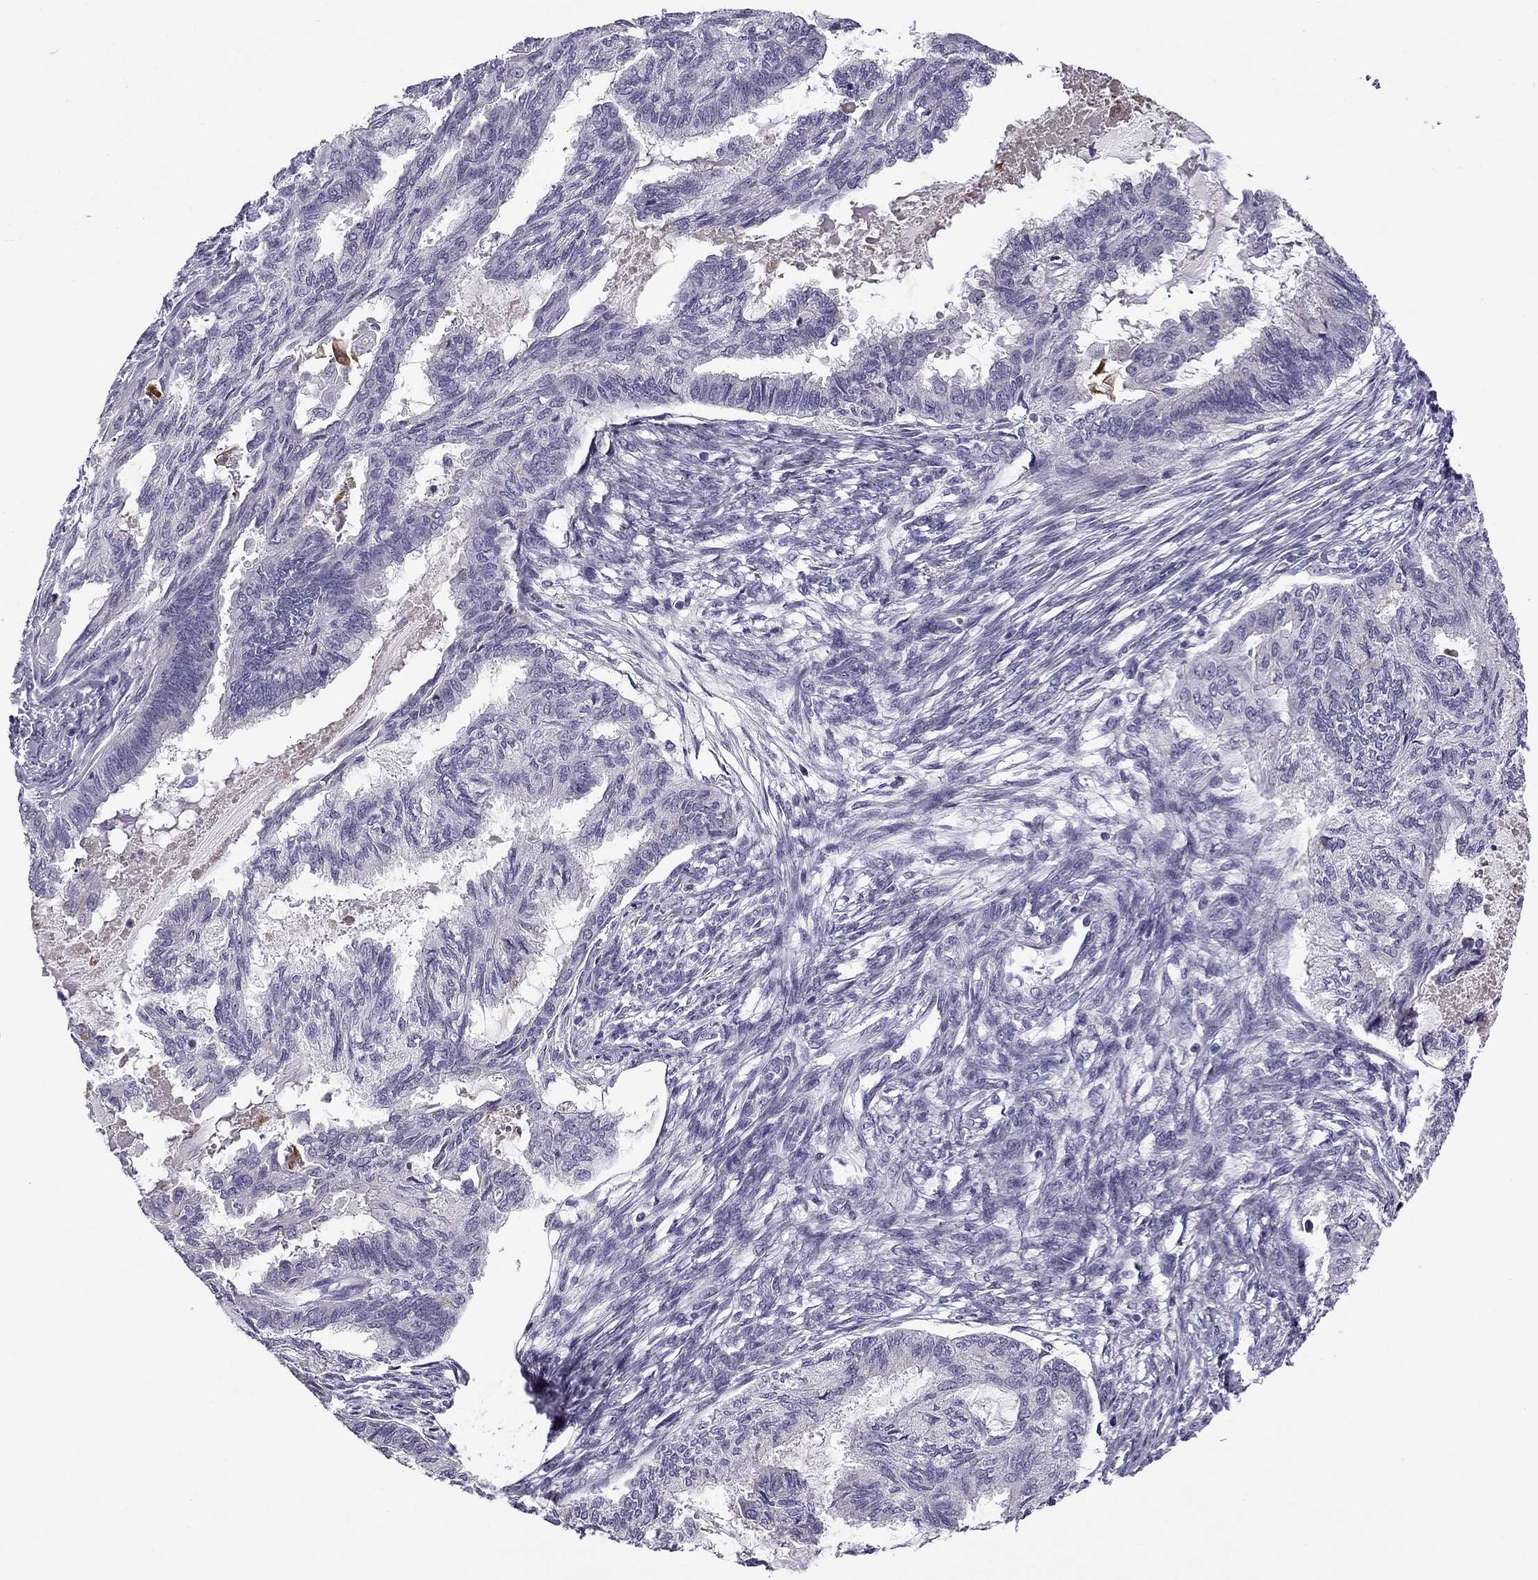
{"staining": {"intensity": "negative", "quantity": "none", "location": "none"}, "tissue": "endometrial cancer", "cell_type": "Tumor cells", "image_type": "cancer", "snomed": [{"axis": "morphology", "description": "Adenocarcinoma, NOS"}, {"axis": "topography", "description": "Endometrium"}], "caption": "Tumor cells are negative for brown protein staining in endometrial cancer.", "gene": "MC5R", "patient": {"sex": "female", "age": 86}}